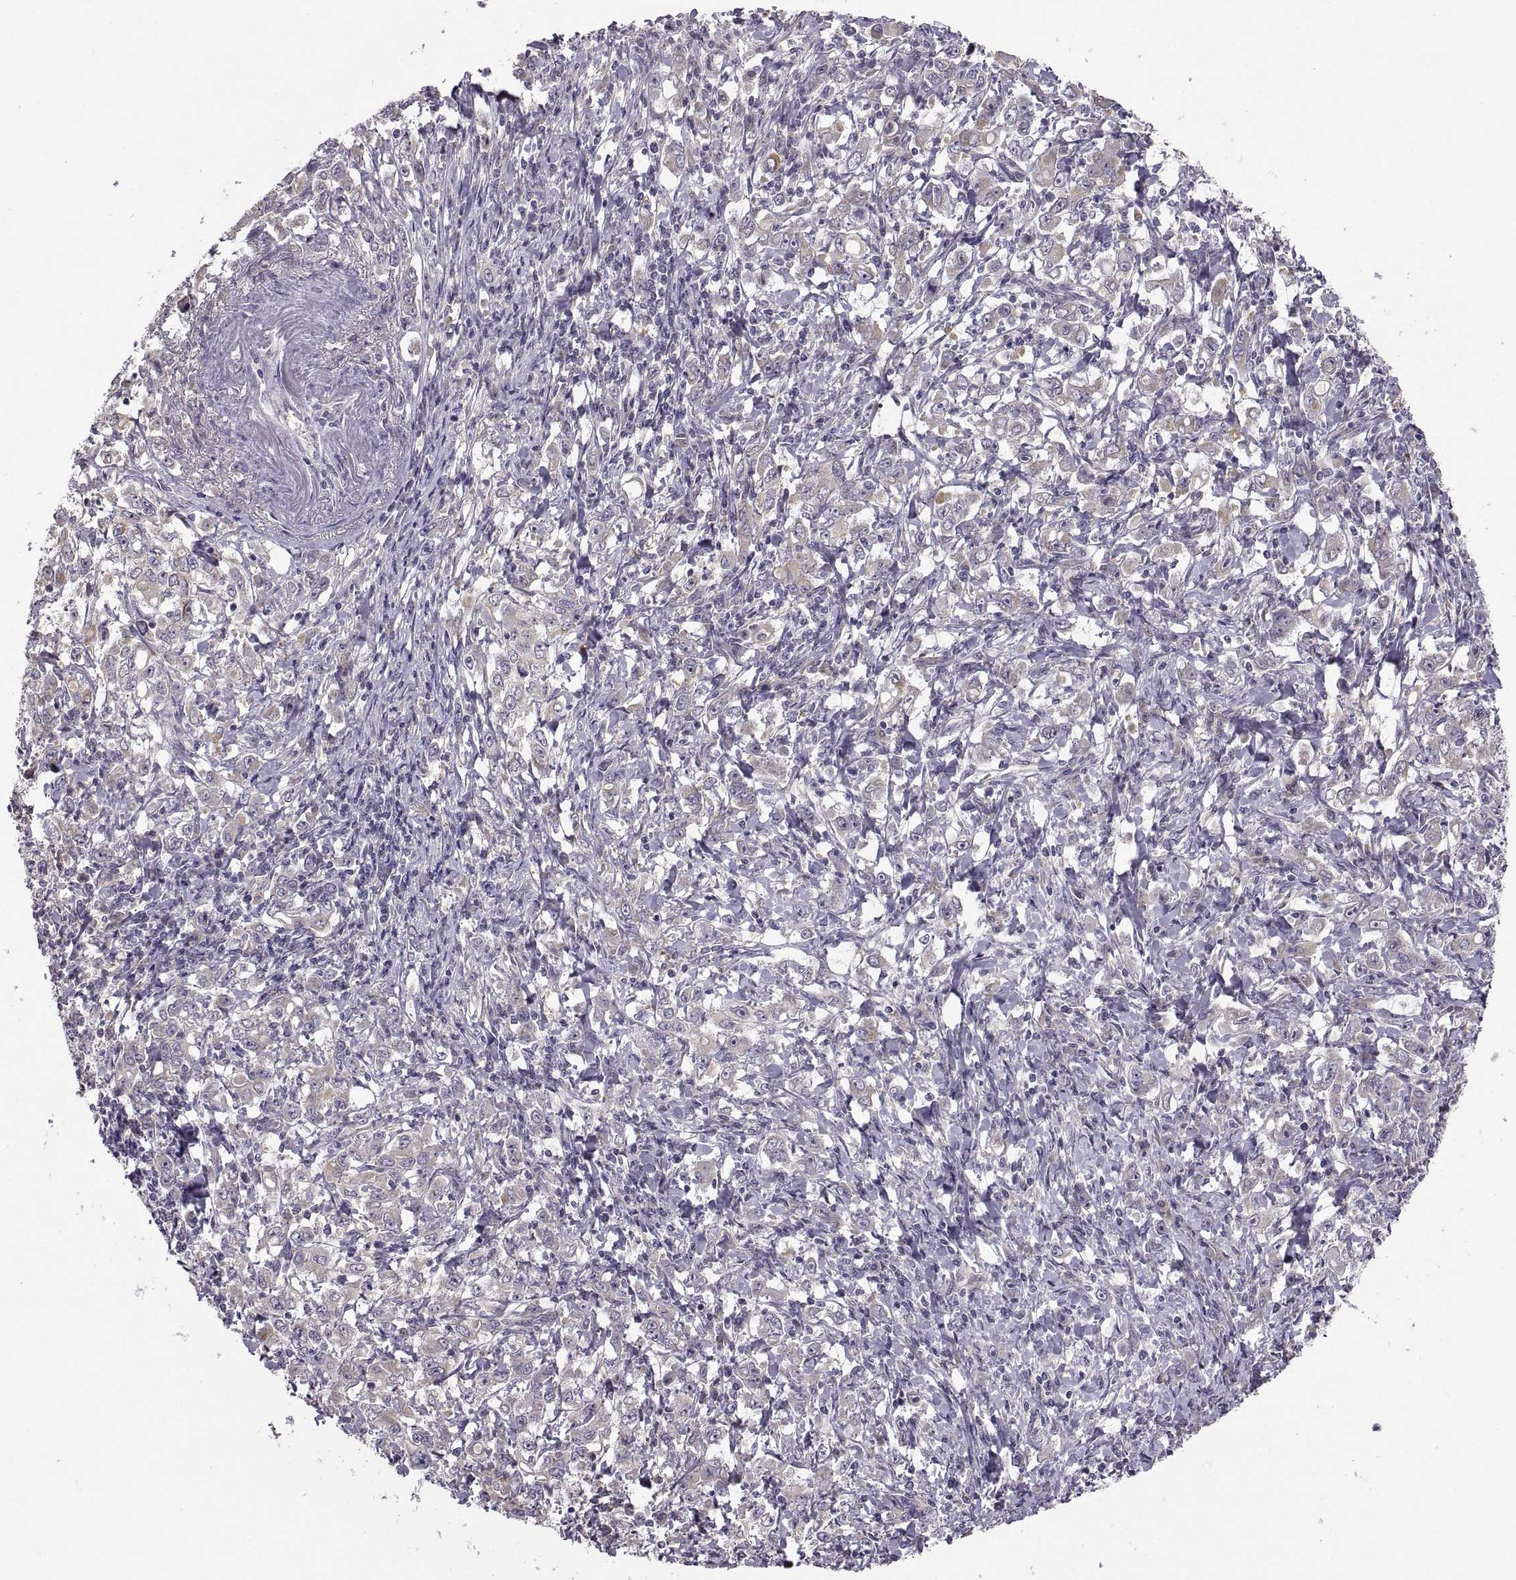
{"staining": {"intensity": "weak", "quantity": ">75%", "location": "cytoplasmic/membranous"}, "tissue": "stomach cancer", "cell_type": "Tumor cells", "image_type": "cancer", "snomed": [{"axis": "morphology", "description": "Adenocarcinoma, NOS"}, {"axis": "topography", "description": "Stomach, lower"}], "caption": "Stomach adenocarcinoma tissue reveals weak cytoplasmic/membranous expression in about >75% of tumor cells The protein of interest is shown in brown color, while the nuclei are stained blue.", "gene": "ACSBG2", "patient": {"sex": "female", "age": 72}}